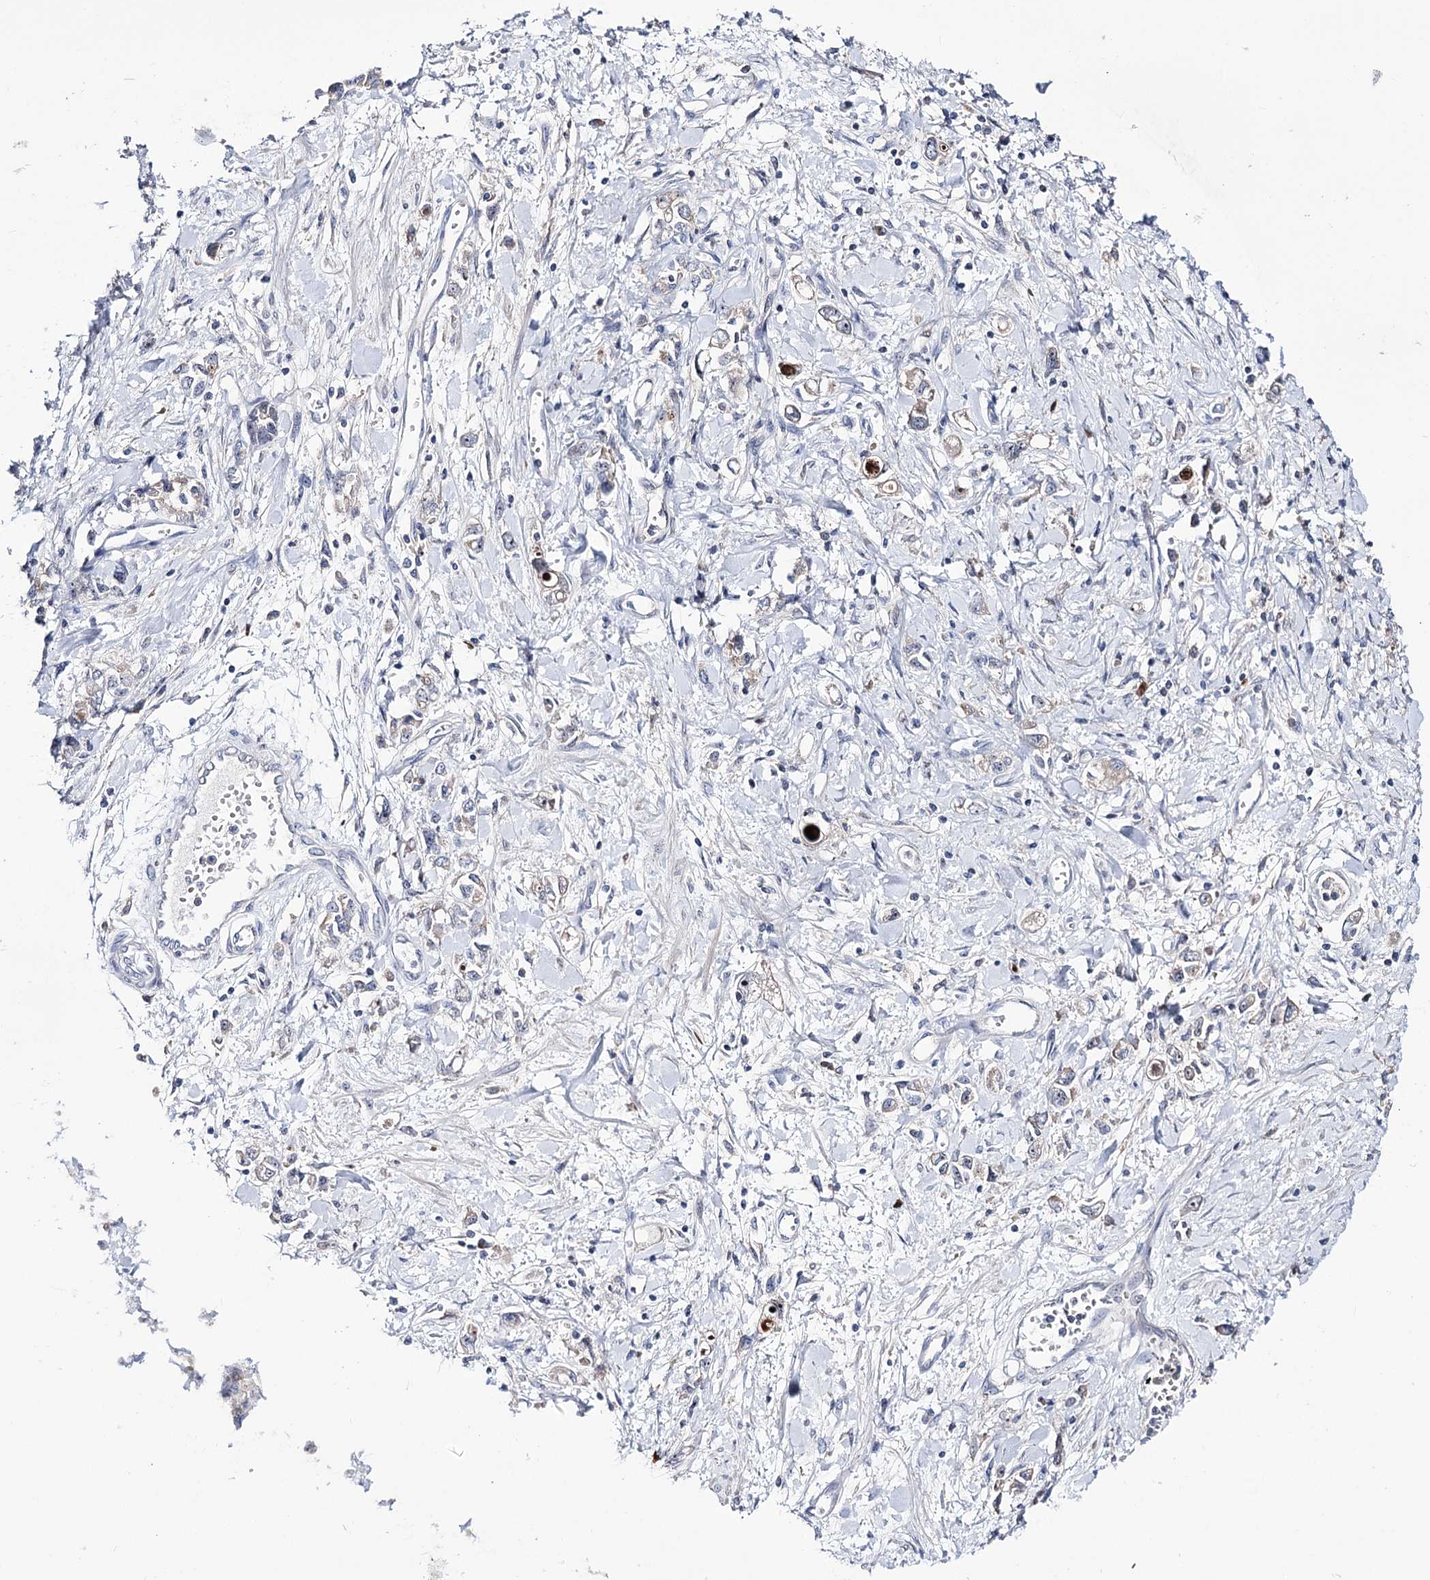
{"staining": {"intensity": "moderate", "quantity": "<25%", "location": "nuclear"}, "tissue": "stomach cancer", "cell_type": "Tumor cells", "image_type": "cancer", "snomed": [{"axis": "morphology", "description": "Adenocarcinoma, NOS"}, {"axis": "topography", "description": "Stomach"}], "caption": "Protein staining of stomach cancer tissue shows moderate nuclear positivity in about <25% of tumor cells. The protein of interest is shown in brown color, while the nuclei are stained blue.", "gene": "PCGF5", "patient": {"sex": "female", "age": 76}}